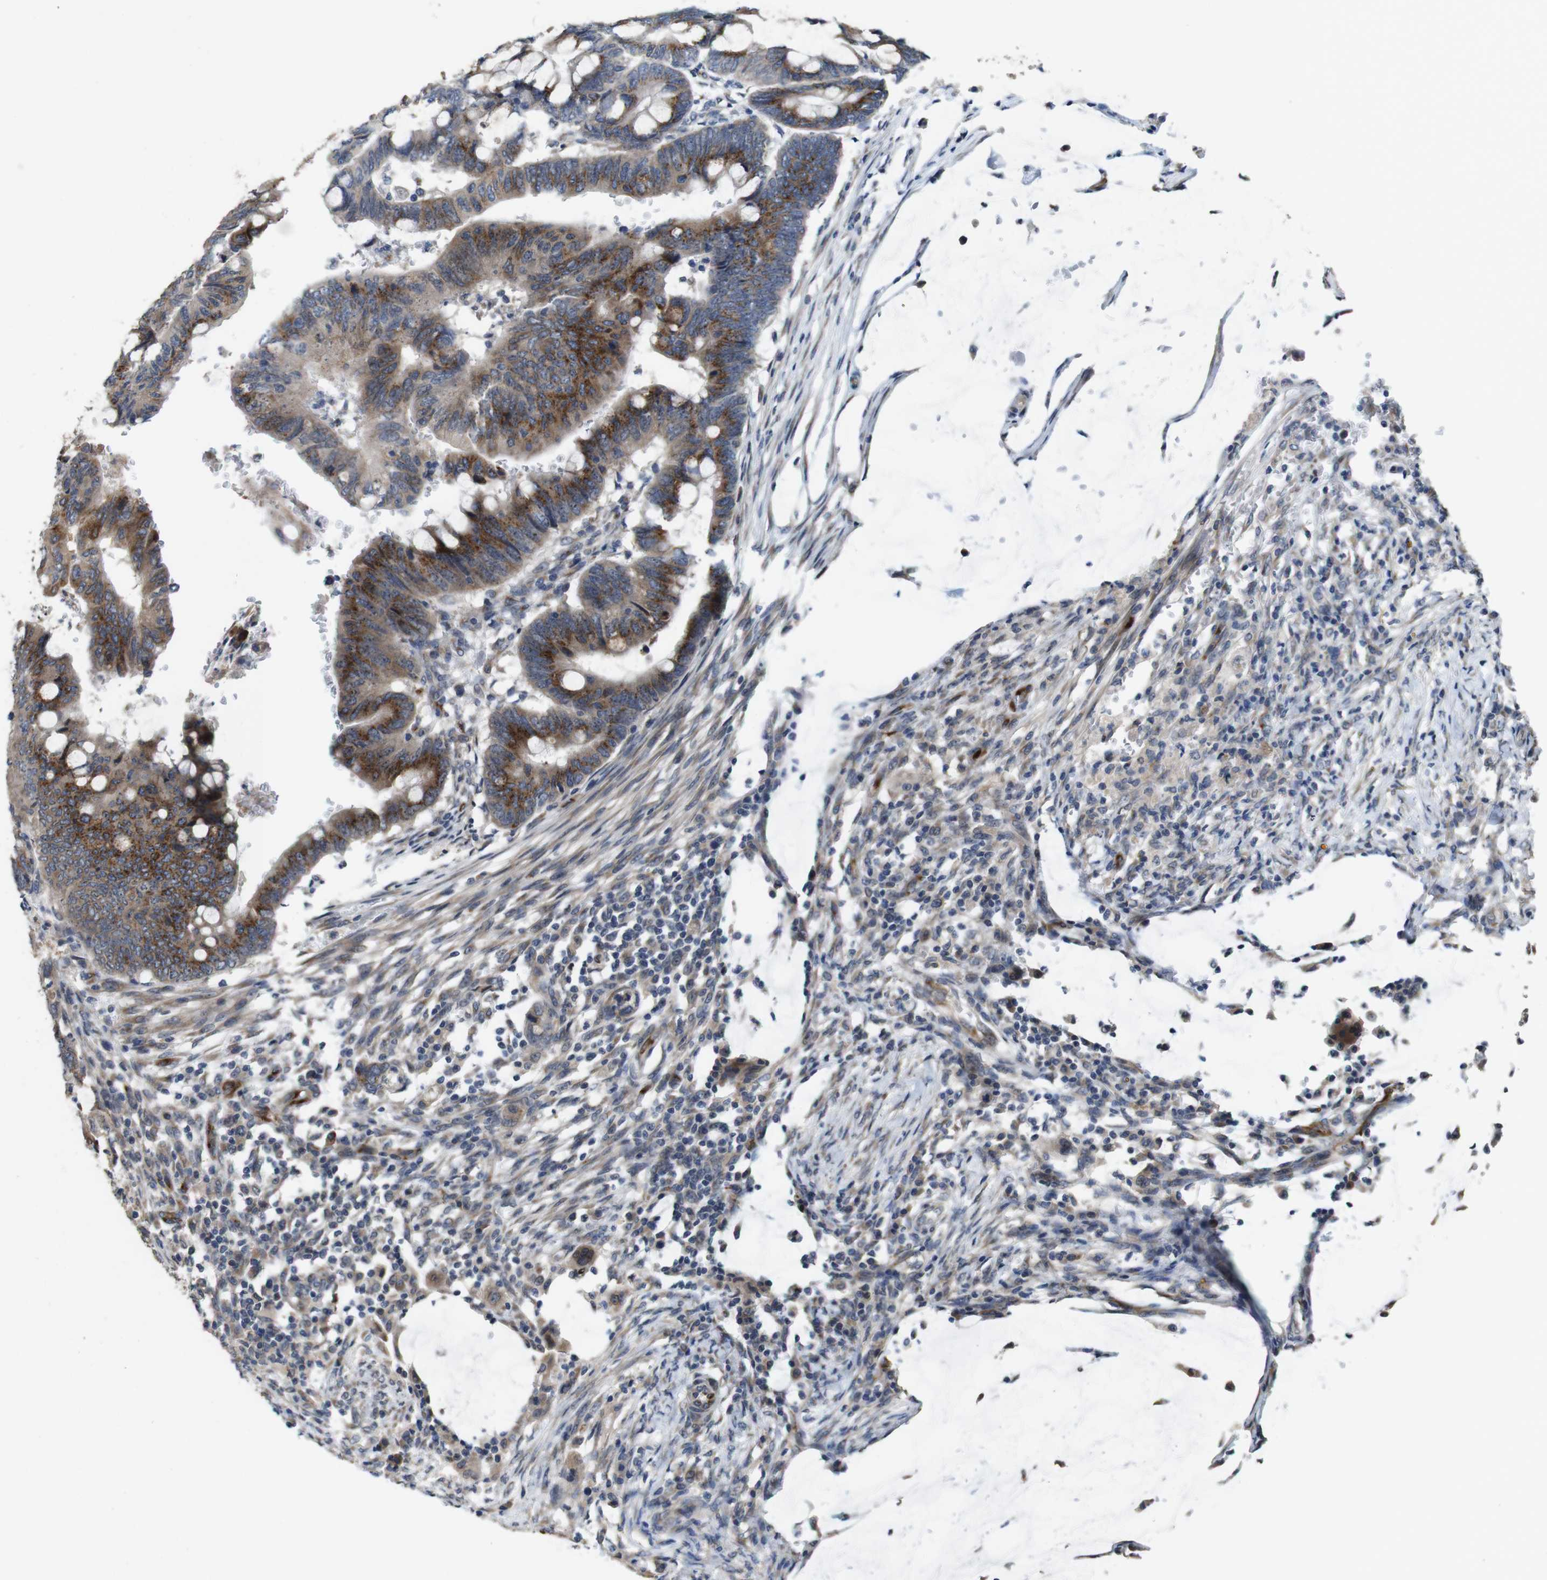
{"staining": {"intensity": "moderate", "quantity": ">75%", "location": "cytoplasmic/membranous"}, "tissue": "colorectal cancer", "cell_type": "Tumor cells", "image_type": "cancer", "snomed": [{"axis": "morphology", "description": "Normal tissue, NOS"}, {"axis": "morphology", "description": "Adenocarcinoma, NOS"}, {"axis": "topography", "description": "Rectum"}, {"axis": "topography", "description": "Peripheral nerve tissue"}], "caption": "The histopathology image reveals immunohistochemical staining of colorectal cancer. There is moderate cytoplasmic/membranous staining is appreciated in about >75% of tumor cells. (brown staining indicates protein expression, while blue staining denotes nuclei).", "gene": "EFCAB14", "patient": {"sex": "male", "age": 92}}